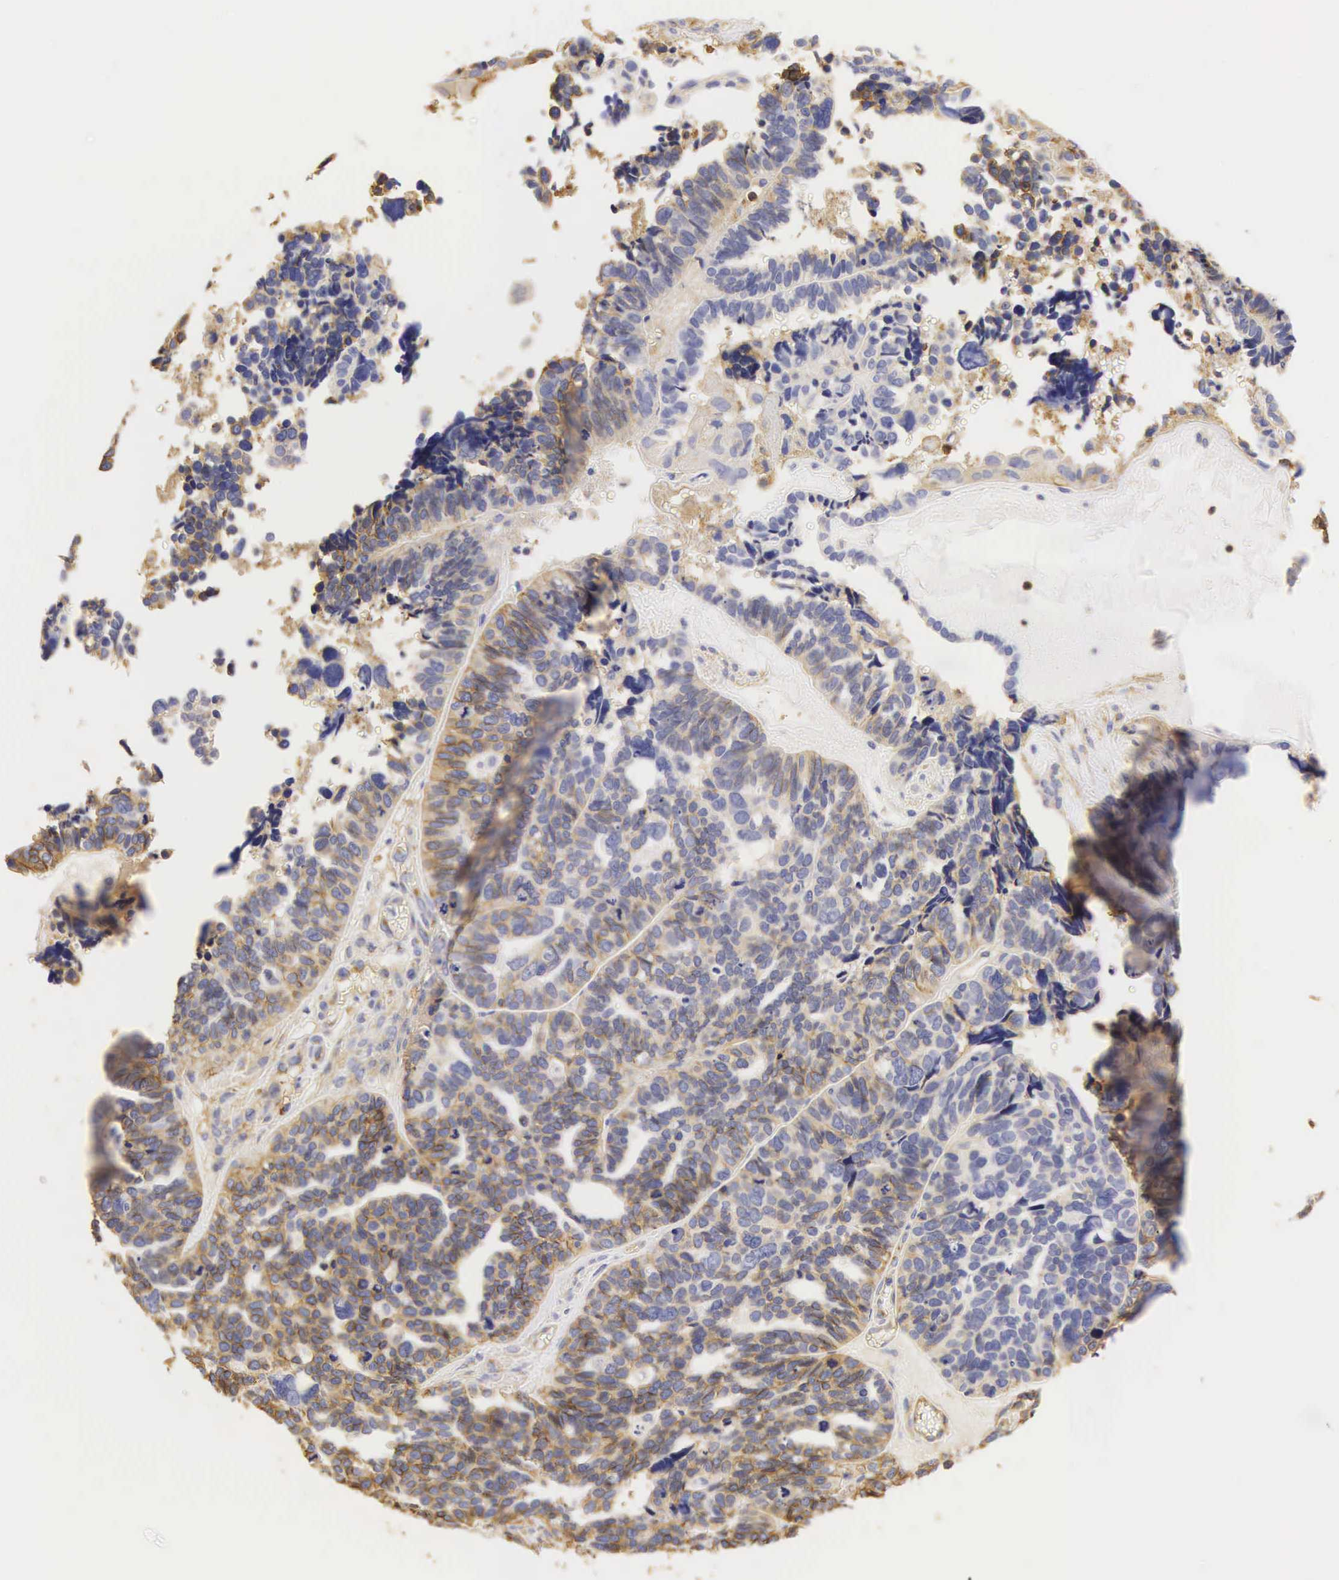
{"staining": {"intensity": "moderate", "quantity": "25%-75%", "location": "cytoplasmic/membranous"}, "tissue": "ovarian cancer", "cell_type": "Tumor cells", "image_type": "cancer", "snomed": [{"axis": "morphology", "description": "Cystadenocarcinoma, serous, NOS"}, {"axis": "topography", "description": "Ovary"}], "caption": "This is an image of immunohistochemistry (IHC) staining of serous cystadenocarcinoma (ovarian), which shows moderate staining in the cytoplasmic/membranous of tumor cells.", "gene": "CD99", "patient": {"sex": "female", "age": 77}}